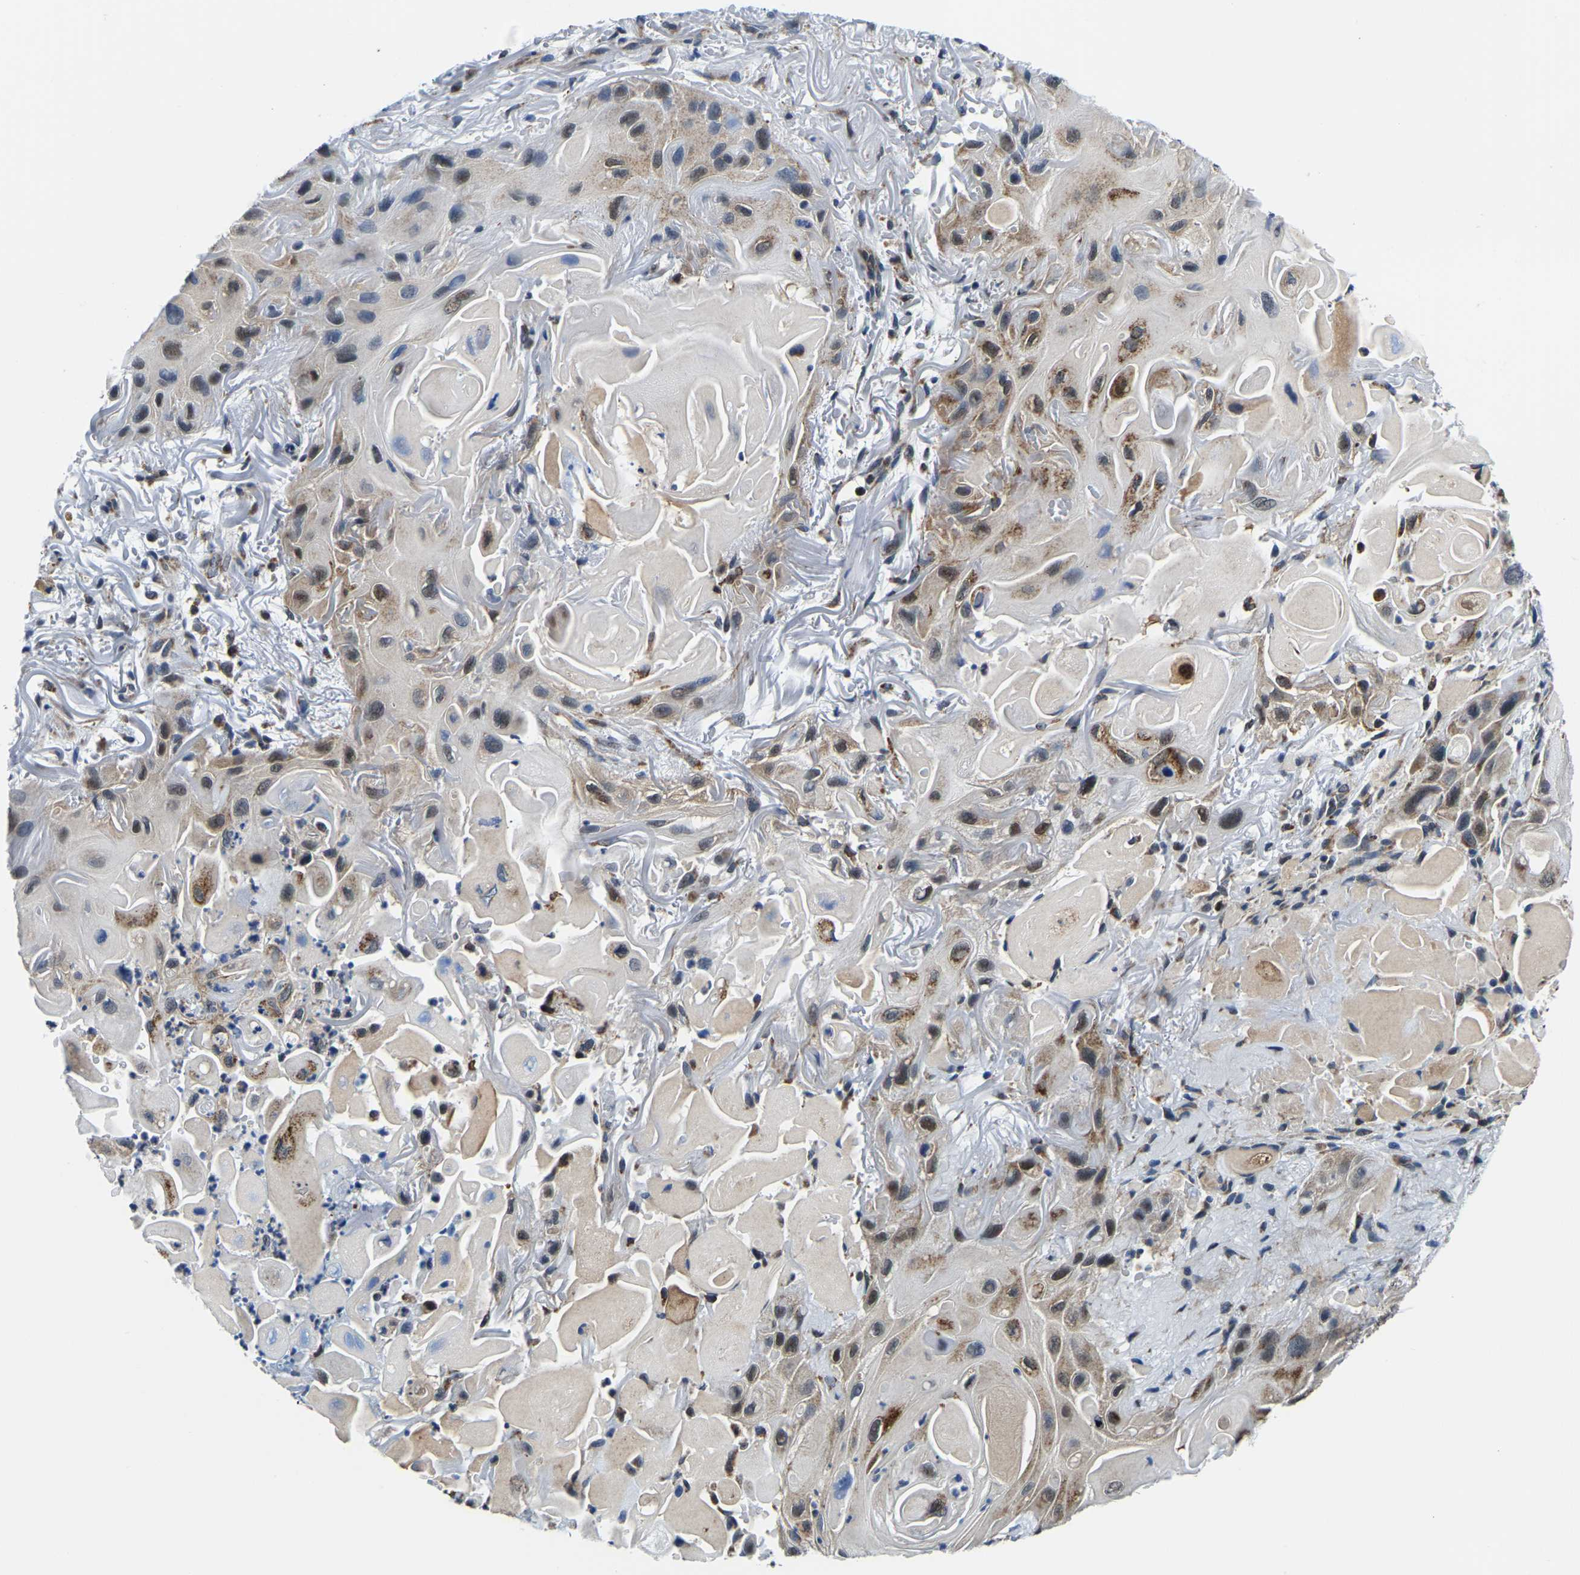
{"staining": {"intensity": "moderate", "quantity": ">75%", "location": "cytoplasmic/membranous,nuclear"}, "tissue": "skin cancer", "cell_type": "Tumor cells", "image_type": "cancer", "snomed": [{"axis": "morphology", "description": "Squamous cell carcinoma, NOS"}, {"axis": "topography", "description": "Skin"}], "caption": "Immunohistochemical staining of squamous cell carcinoma (skin) exhibits moderate cytoplasmic/membranous and nuclear protein staining in about >75% of tumor cells.", "gene": "BNIP3L", "patient": {"sex": "female", "age": 77}}